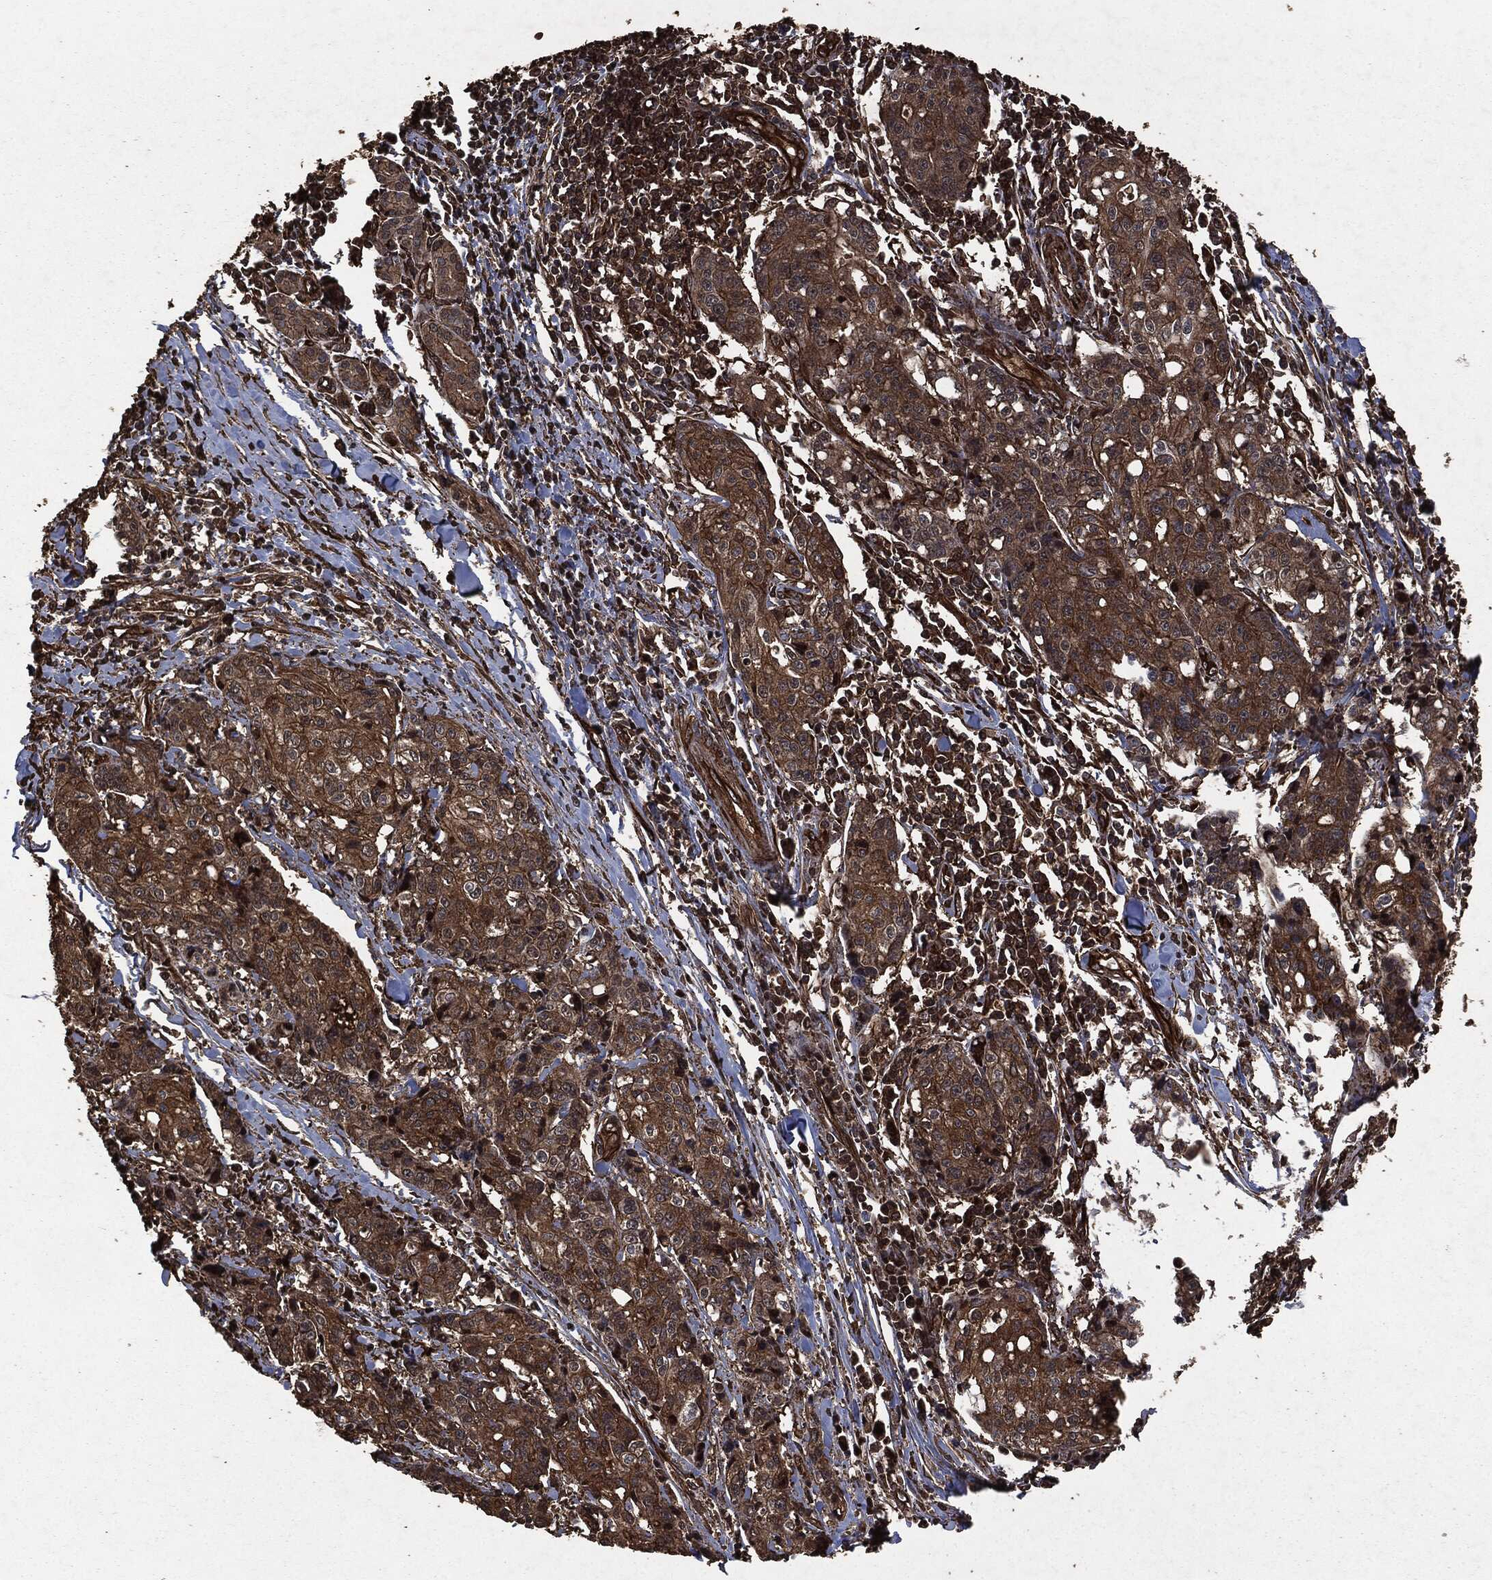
{"staining": {"intensity": "strong", "quantity": "25%-75%", "location": "cytoplasmic/membranous"}, "tissue": "pancreatic cancer", "cell_type": "Tumor cells", "image_type": "cancer", "snomed": [{"axis": "morphology", "description": "Adenocarcinoma, NOS"}, {"axis": "topography", "description": "Pancreas"}], "caption": "IHC of pancreatic cancer demonstrates high levels of strong cytoplasmic/membranous staining in about 25%-75% of tumor cells. The protein of interest is shown in brown color, while the nuclei are stained blue.", "gene": "HRAS", "patient": {"sex": "male", "age": 64}}